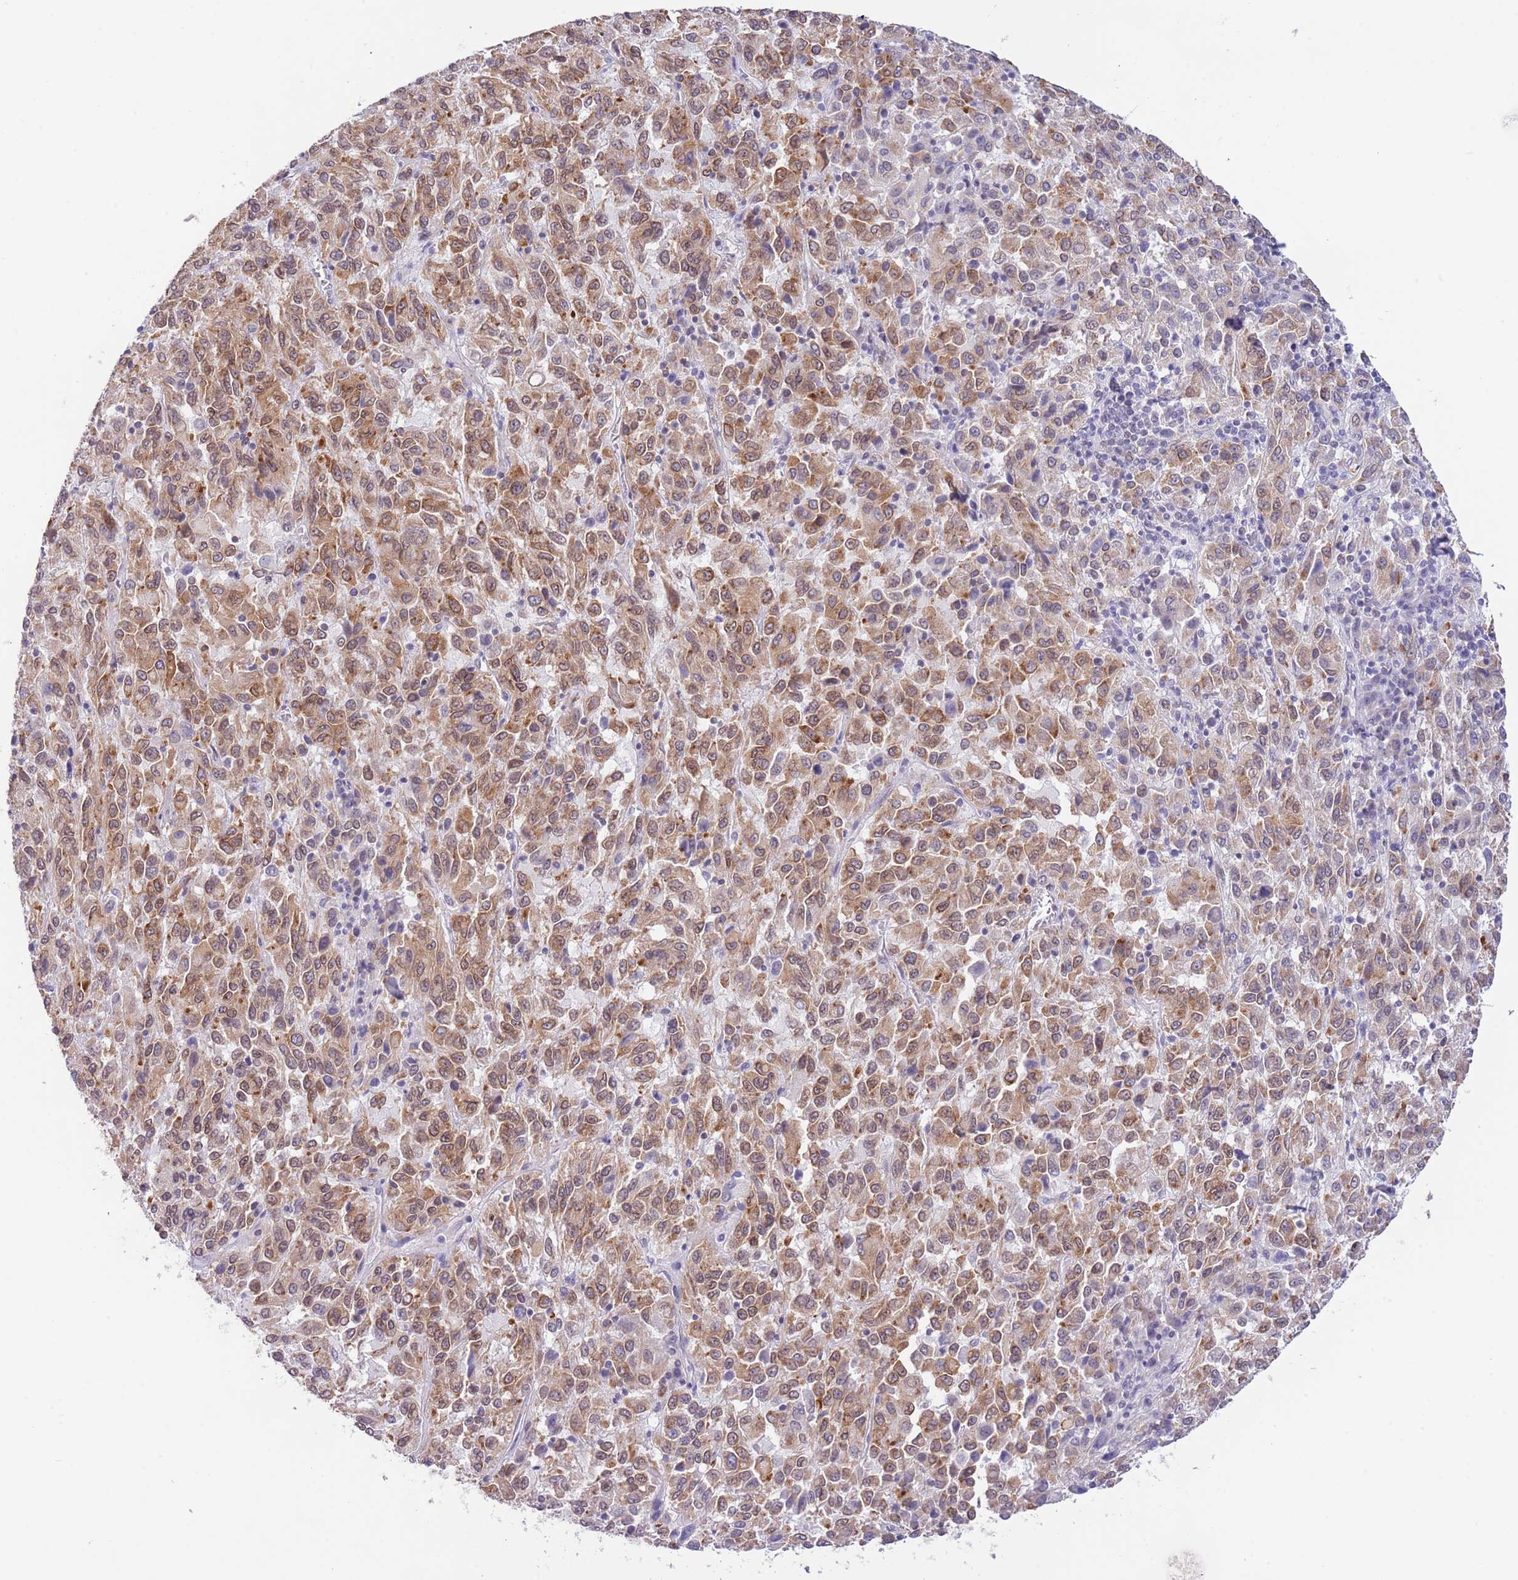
{"staining": {"intensity": "moderate", "quantity": ">75%", "location": "cytoplasmic/membranous"}, "tissue": "melanoma", "cell_type": "Tumor cells", "image_type": "cancer", "snomed": [{"axis": "morphology", "description": "Malignant melanoma, Metastatic site"}, {"axis": "topography", "description": "Lung"}], "caption": "High-power microscopy captured an IHC image of melanoma, revealing moderate cytoplasmic/membranous expression in approximately >75% of tumor cells.", "gene": "EBPL", "patient": {"sex": "male", "age": 64}}